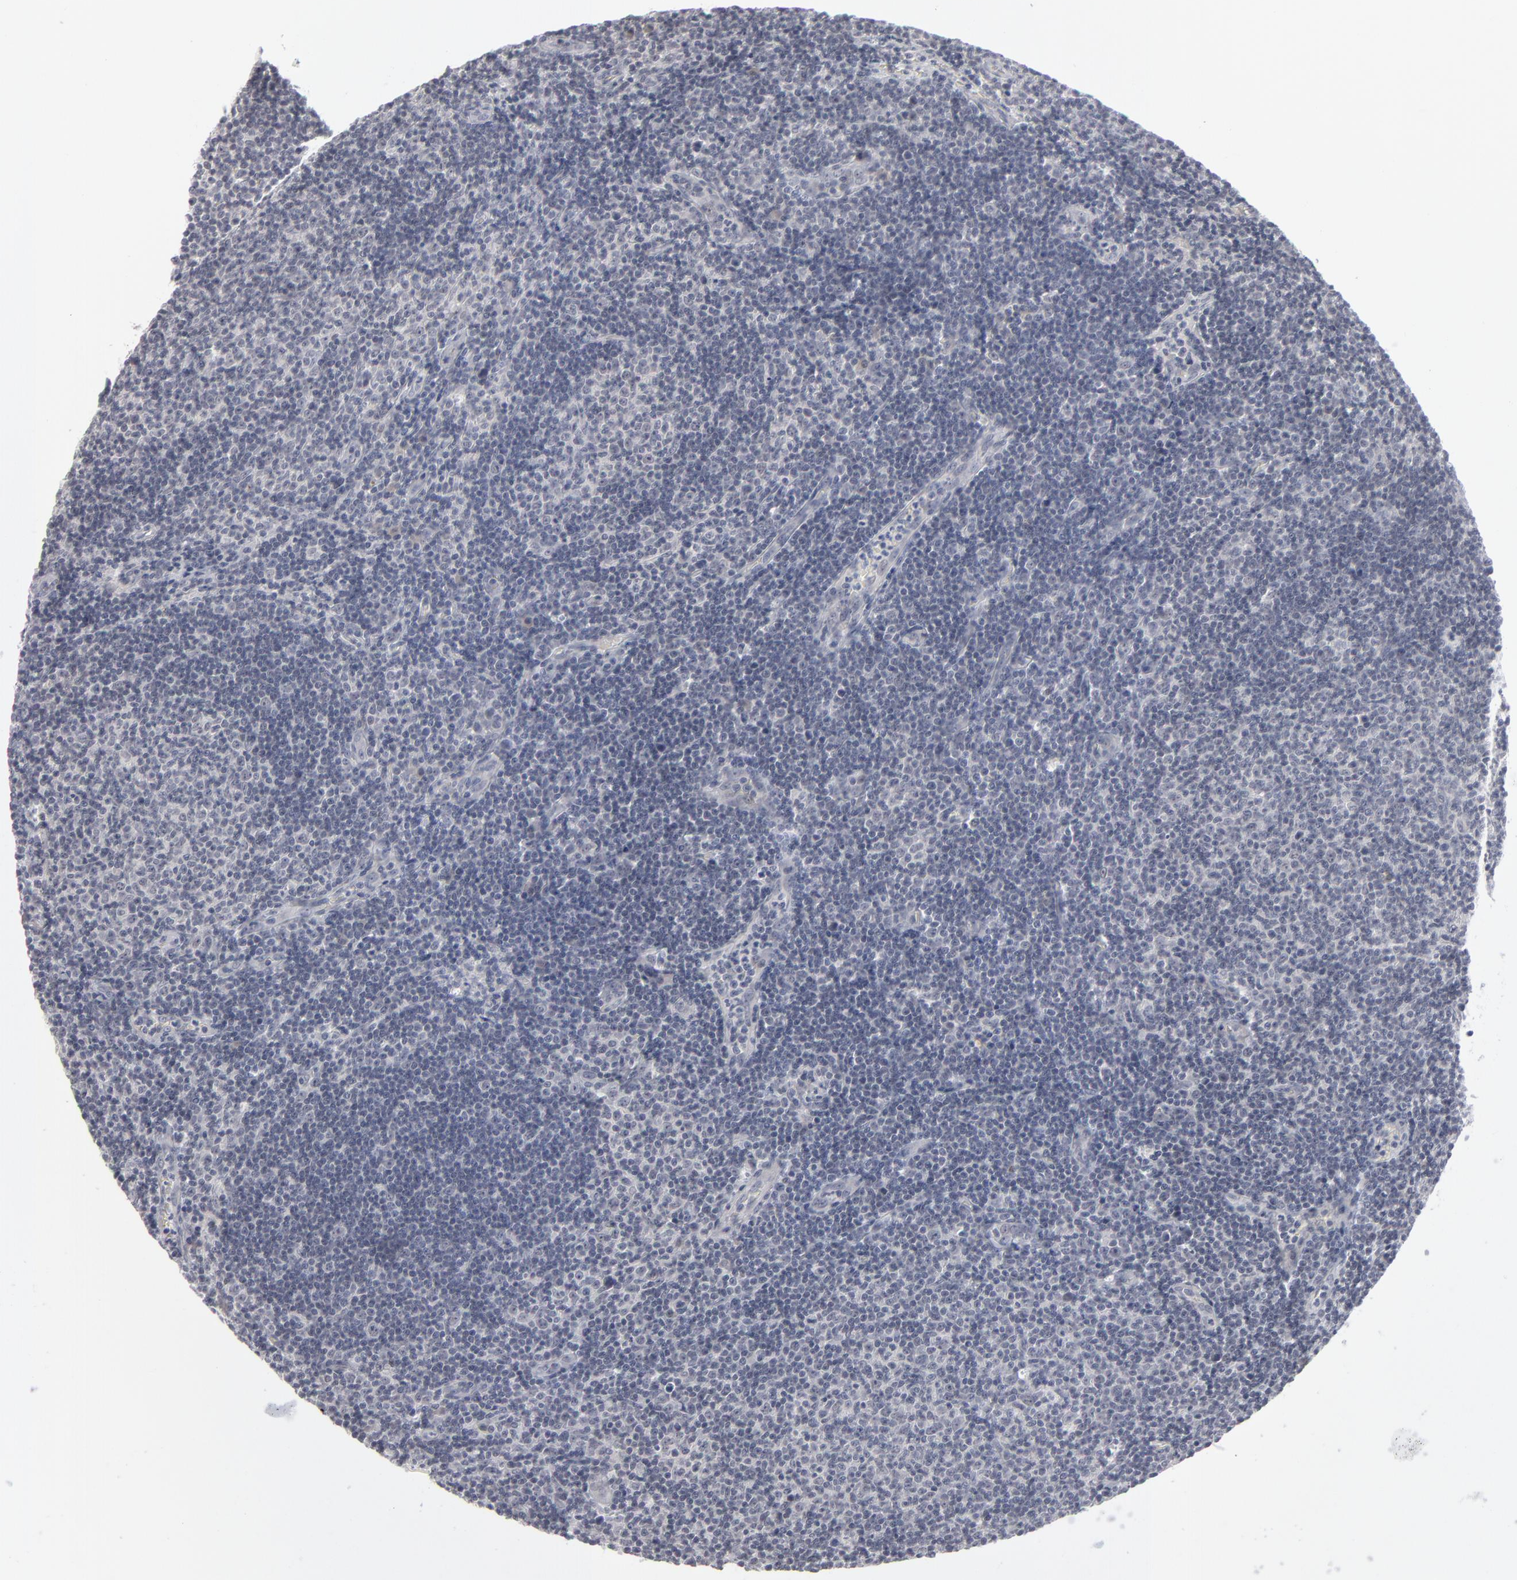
{"staining": {"intensity": "negative", "quantity": "none", "location": "none"}, "tissue": "lymphoma", "cell_type": "Tumor cells", "image_type": "cancer", "snomed": [{"axis": "morphology", "description": "Malignant lymphoma, non-Hodgkin's type, Low grade"}, {"axis": "topography", "description": "Lymph node"}], "caption": "A histopathology image of human lymphoma is negative for staining in tumor cells. The staining was performed using DAB to visualize the protein expression in brown, while the nuclei were stained in blue with hematoxylin (Magnification: 20x).", "gene": "KIAA1210", "patient": {"sex": "male", "age": 49}}